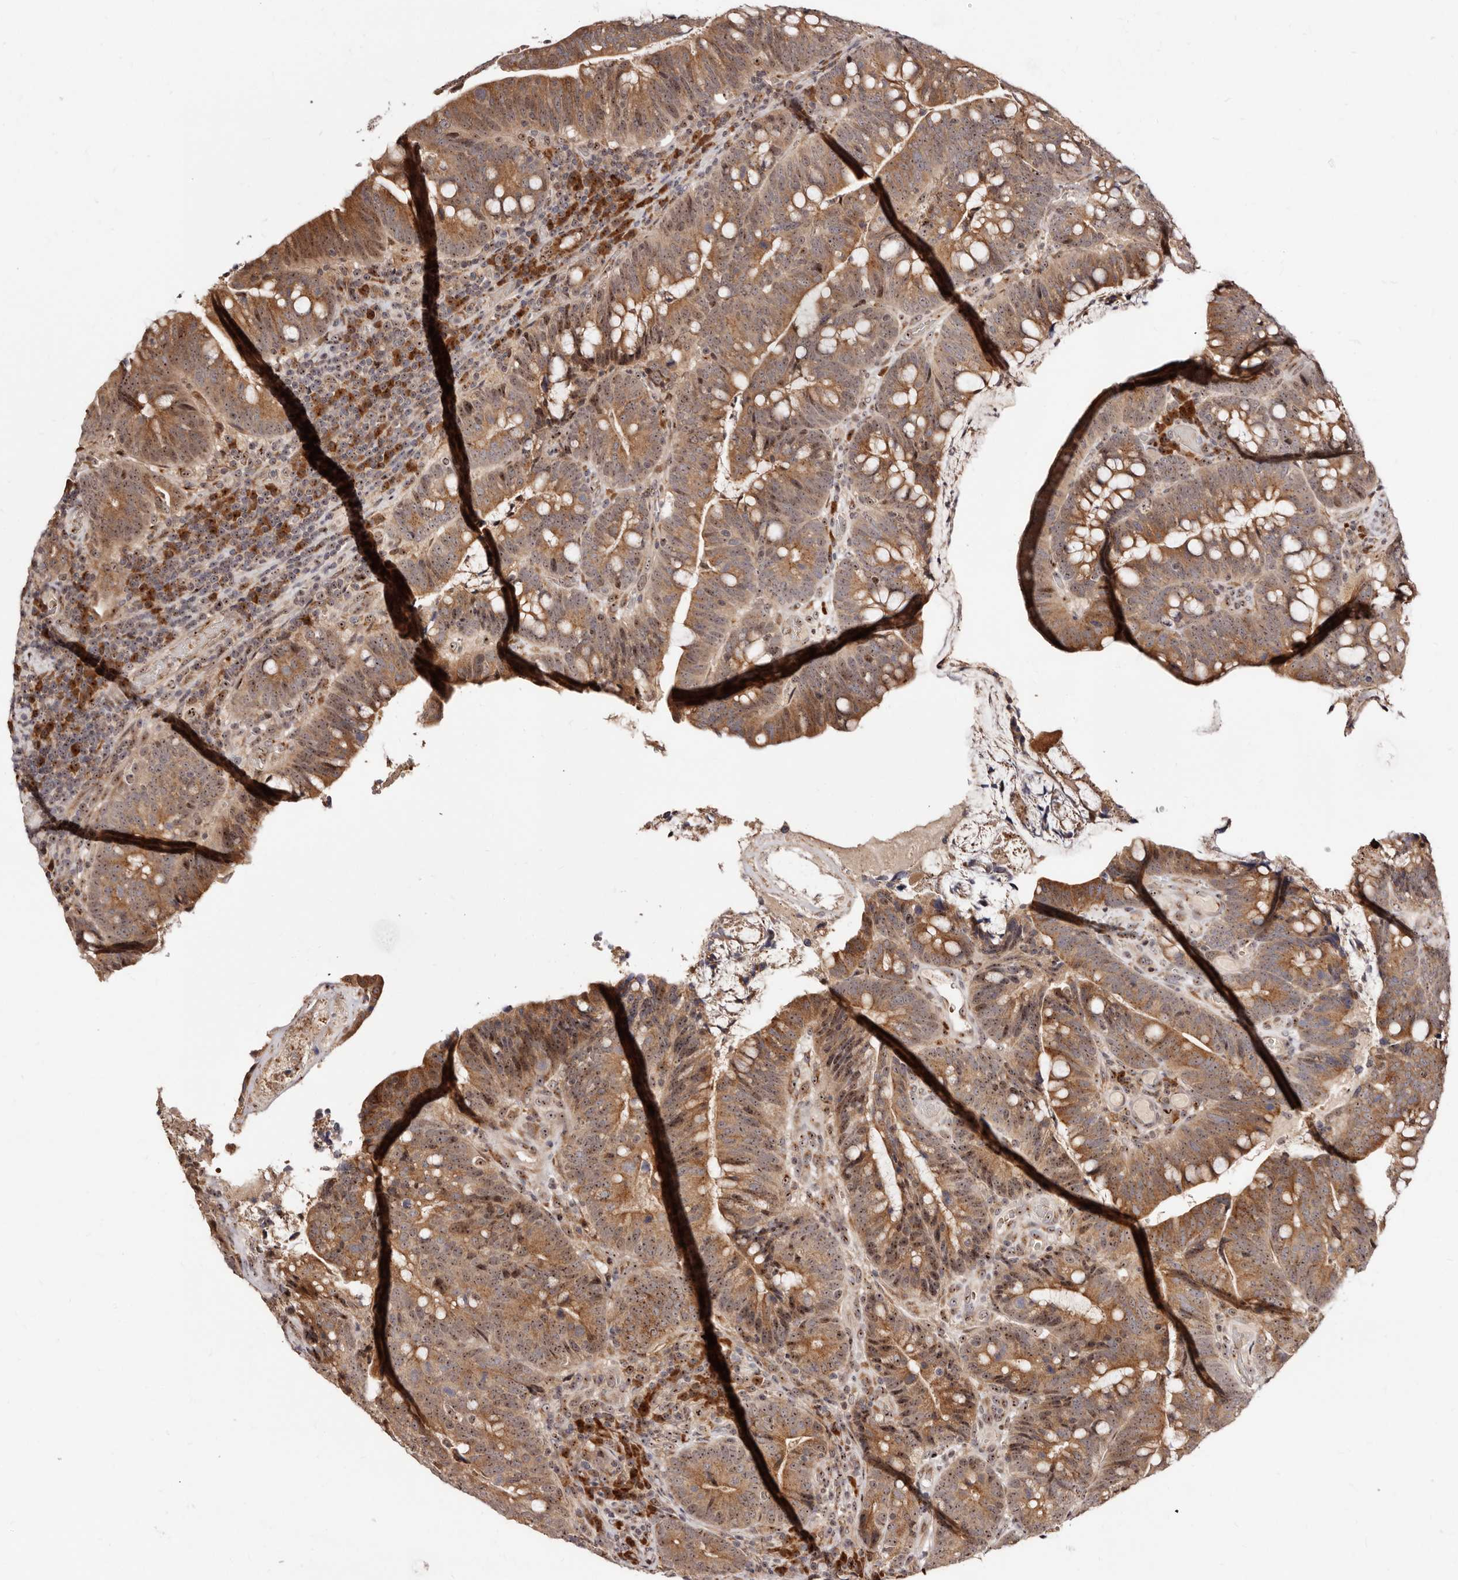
{"staining": {"intensity": "moderate", "quantity": ">75%", "location": "cytoplasmic/membranous,nuclear"}, "tissue": "colorectal cancer", "cell_type": "Tumor cells", "image_type": "cancer", "snomed": [{"axis": "morphology", "description": "Adenocarcinoma, NOS"}, {"axis": "topography", "description": "Colon"}], "caption": "Moderate cytoplasmic/membranous and nuclear staining is present in approximately >75% of tumor cells in colorectal cancer.", "gene": "APOL6", "patient": {"sex": "female", "age": 66}}